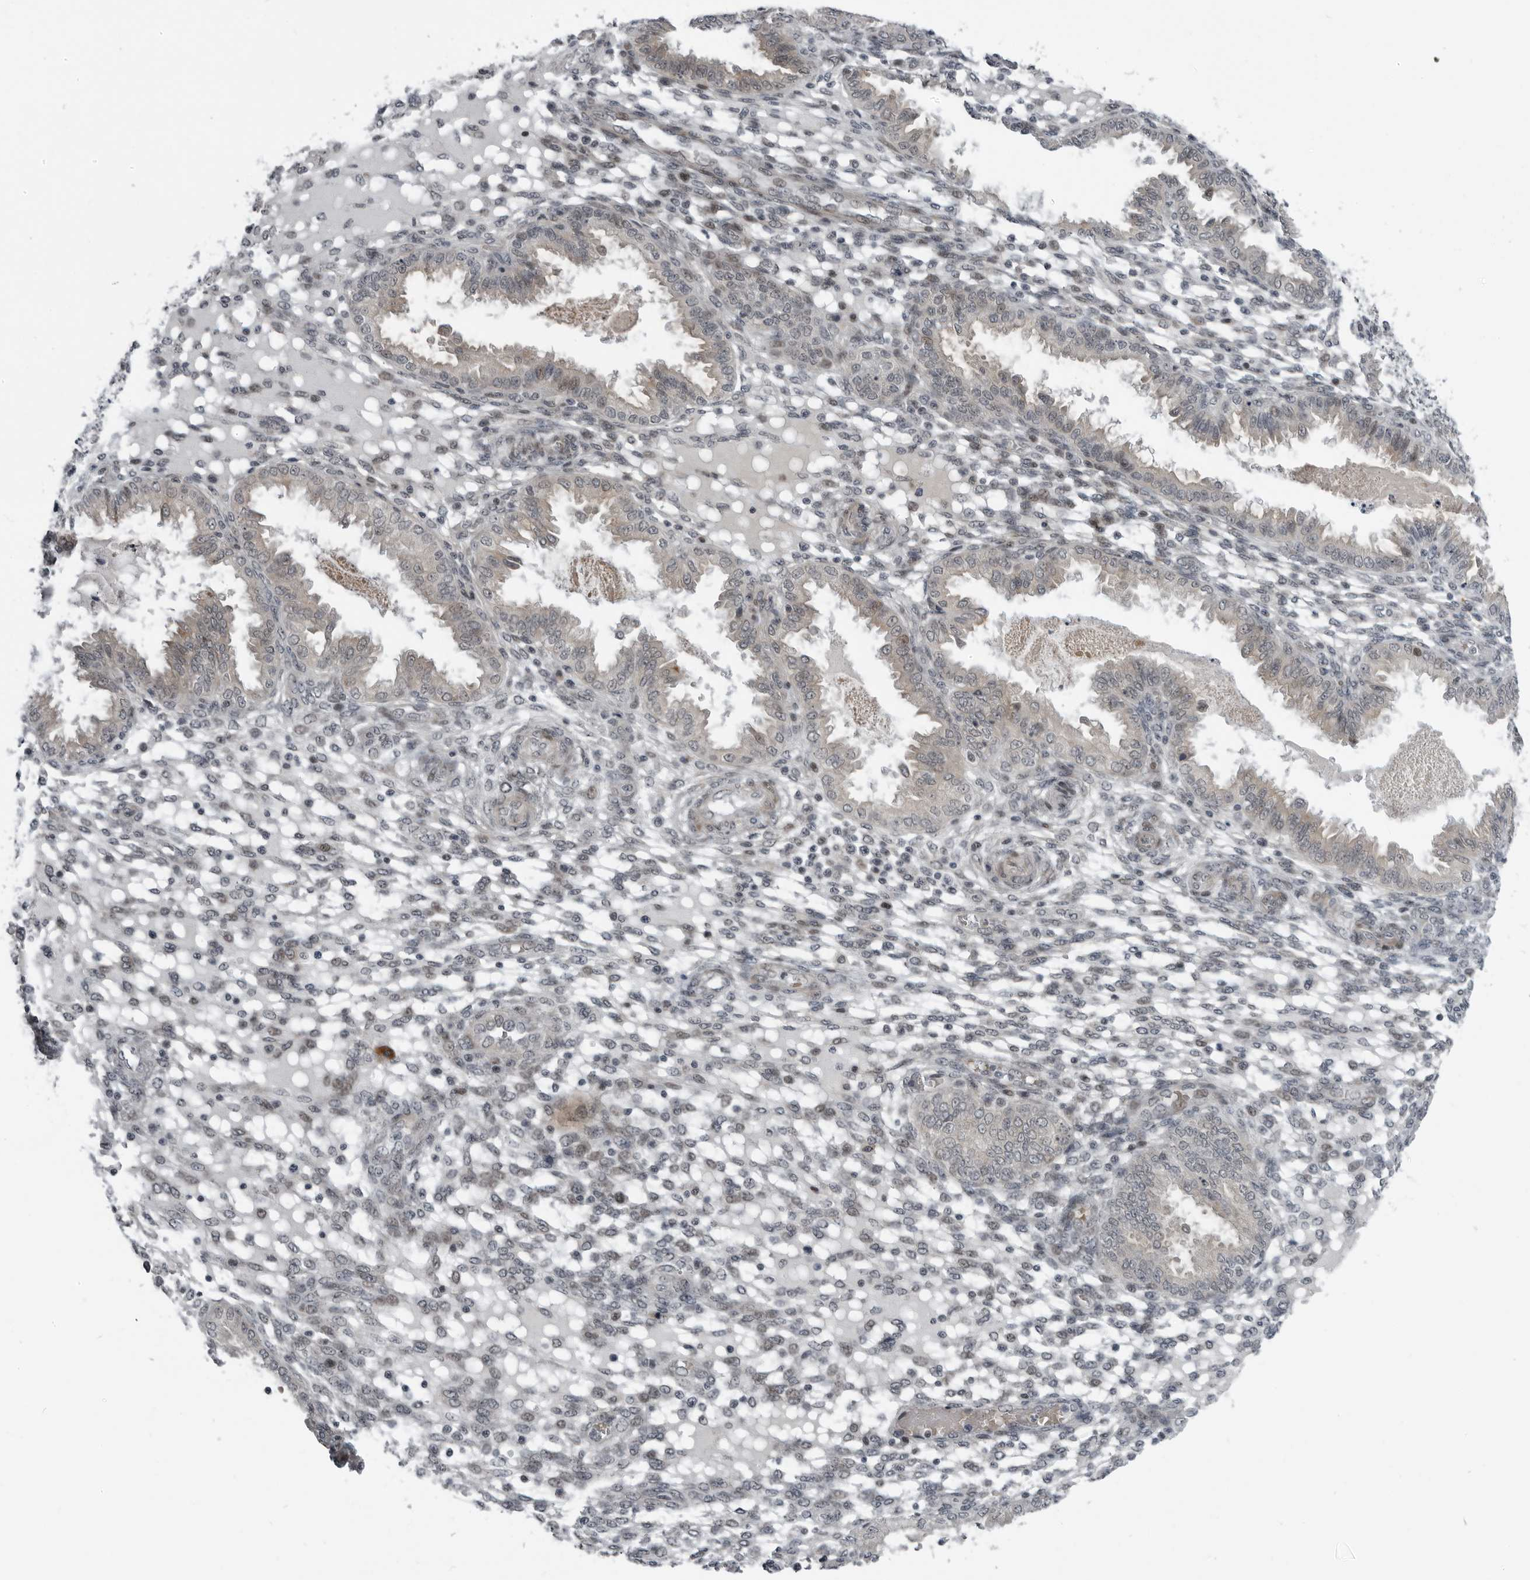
{"staining": {"intensity": "negative", "quantity": "none", "location": "none"}, "tissue": "endometrium", "cell_type": "Cells in endometrial stroma", "image_type": "normal", "snomed": [{"axis": "morphology", "description": "Normal tissue, NOS"}, {"axis": "topography", "description": "Endometrium"}], "caption": "Endometrium was stained to show a protein in brown. There is no significant positivity in cells in endometrial stroma. Brightfield microscopy of IHC stained with DAB (brown) and hematoxylin (blue), captured at high magnification.", "gene": "ALPK2", "patient": {"sex": "female", "age": 33}}